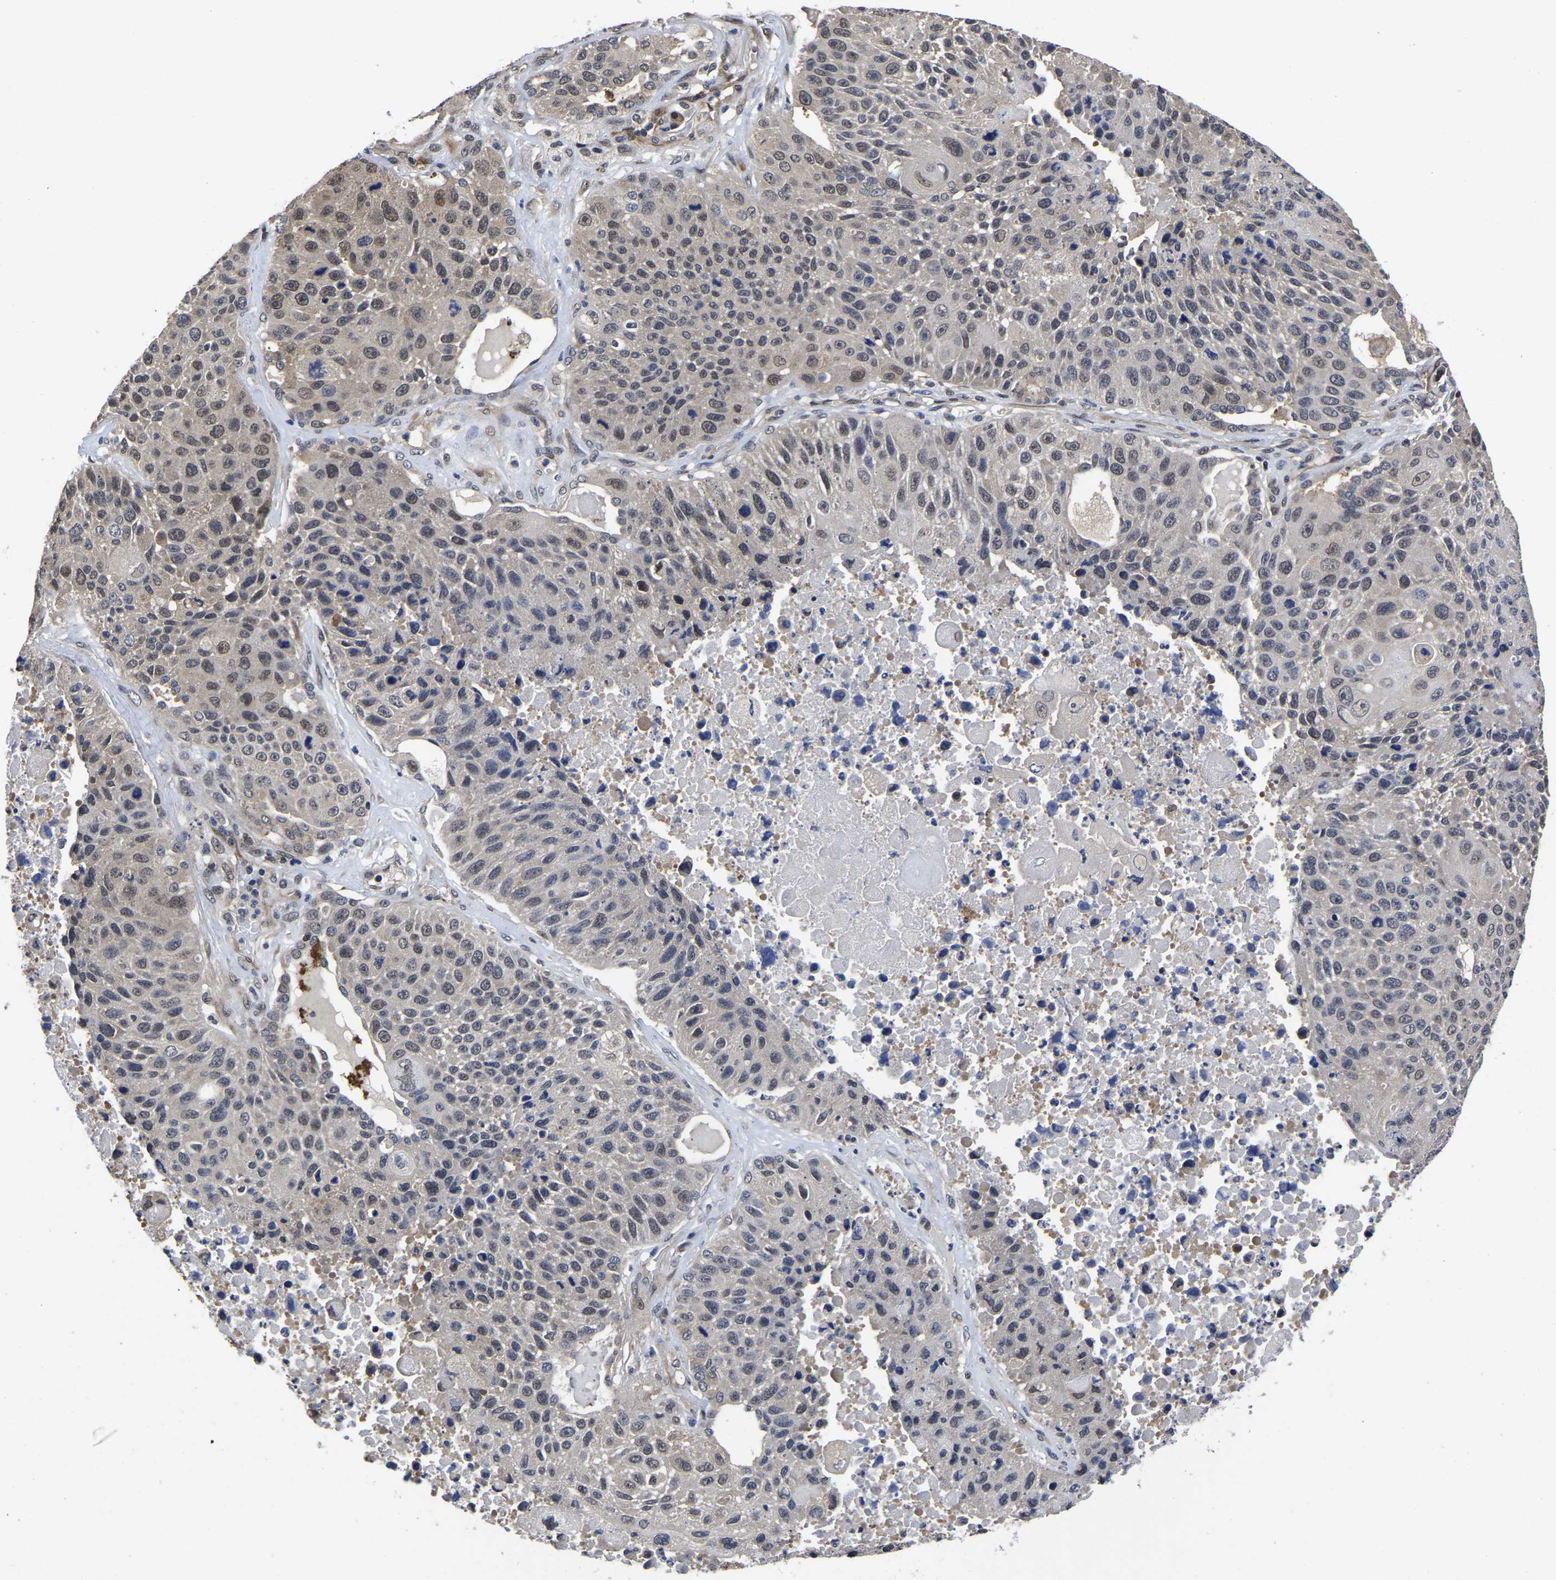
{"staining": {"intensity": "weak", "quantity": ">75%", "location": "cytoplasmic/membranous,nuclear"}, "tissue": "lung cancer", "cell_type": "Tumor cells", "image_type": "cancer", "snomed": [{"axis": "morphology", "description": "Squamous cell carcinoma, NOS"}, {"axis": "topography", "description": "Lung"}], "caption": "The photomicrograph exhibits a brown stain indicating the presence of a protein in the cytoplasmic/membranous and nuclear of tumor cells in lung cancer. Nuclei are stained in blue.", "gene": "MCOLN2", "patient": {"sex": "male", "age": 61}}